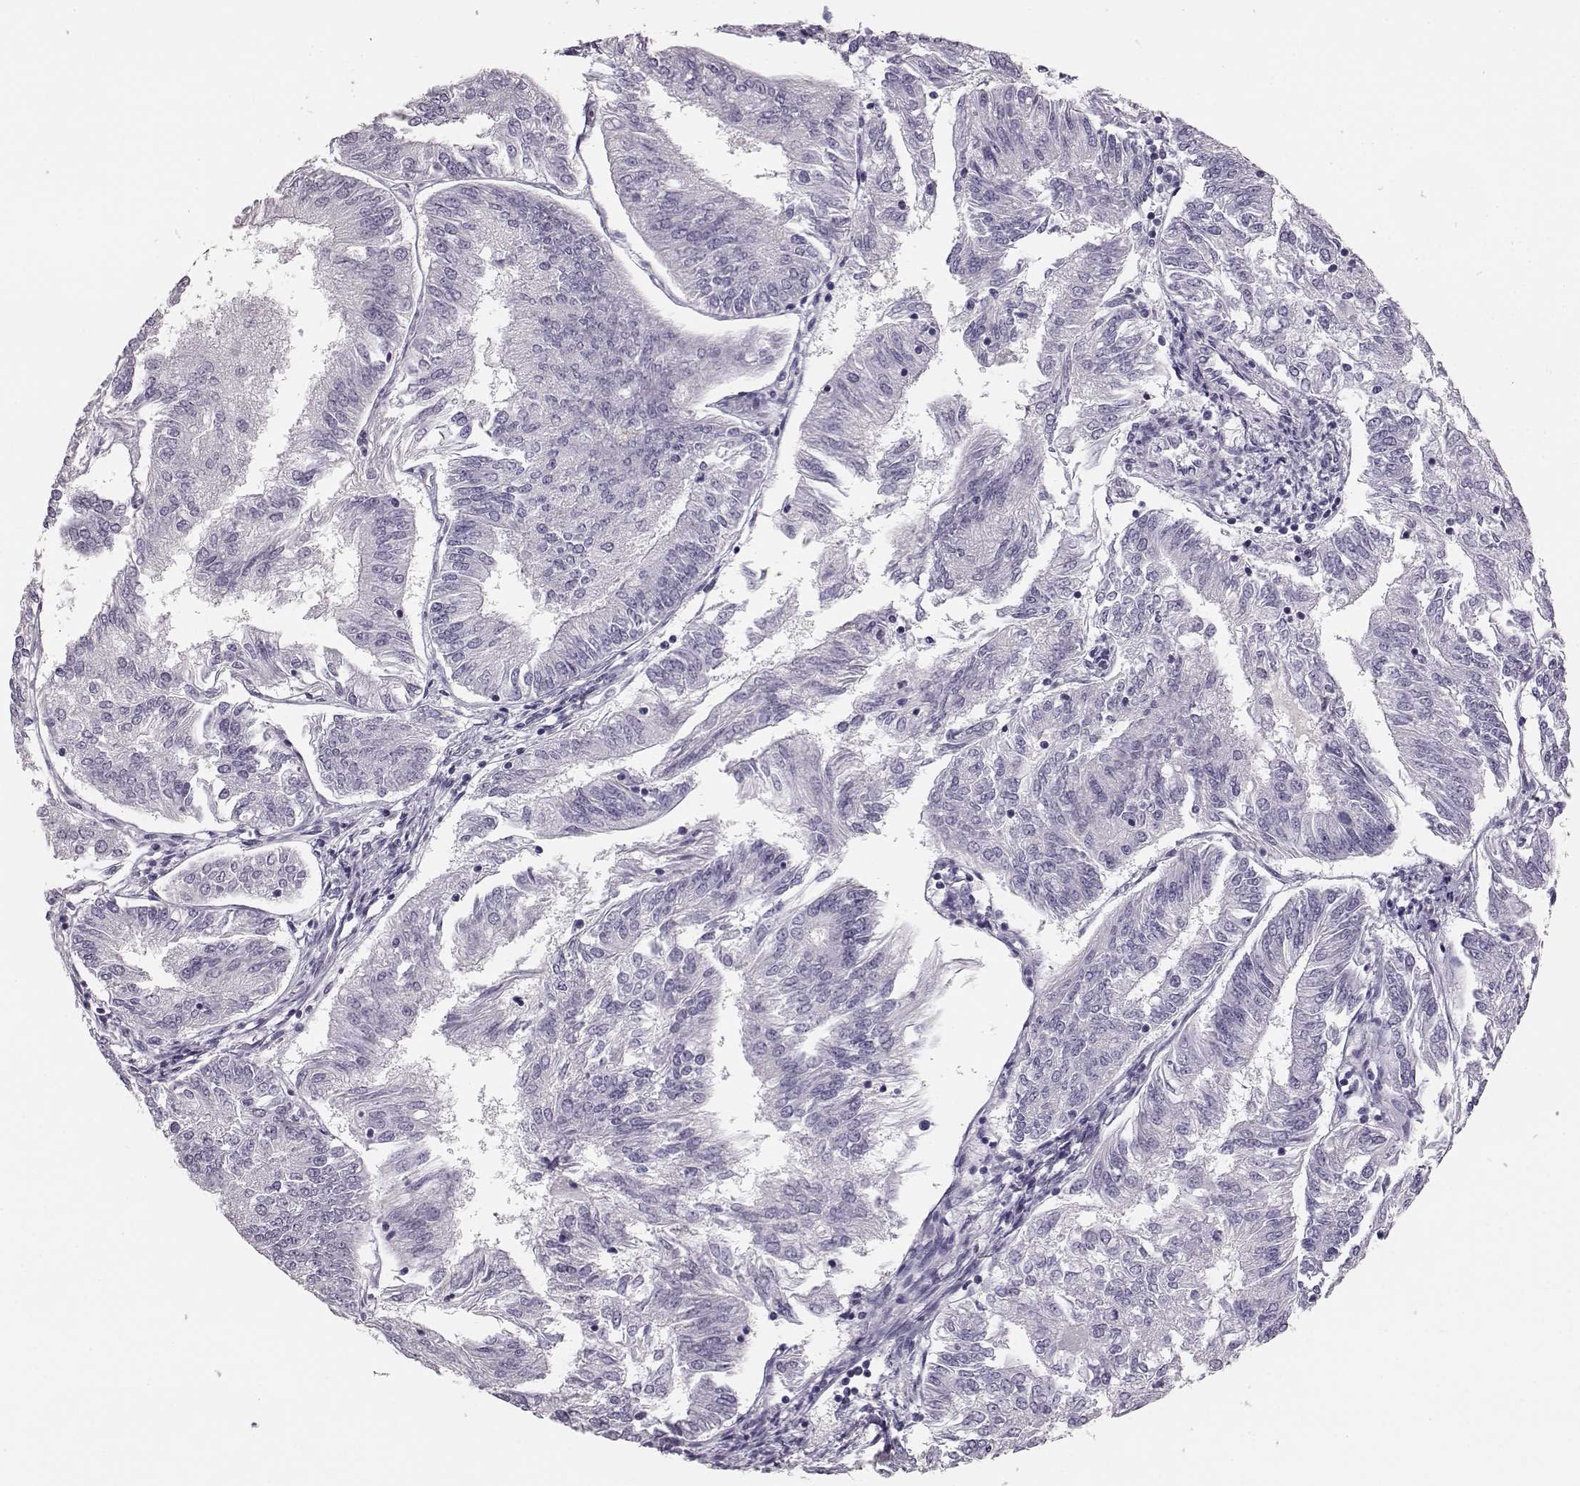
{"staining": {"intensity": "negative", "quantity": "none", "location": "none"}, "tissue": "endometrial cancer", "cell_type": "Tumor cells", "image_type": "cancer", "snomed": [{"axis": "morphology", "description": "Adenocarcinoma, NOS"}, {"axis": "topography", "description": "Endometrium"}], "caption": "High power microscopy image of an immunohistochemistry (IHC) photomicrograph of adenocarcinoma (endometrial), revealing no significant staining in tumor cells.", "gene": "NPTXR", "patient": {"sex": "female", "age": 58}}